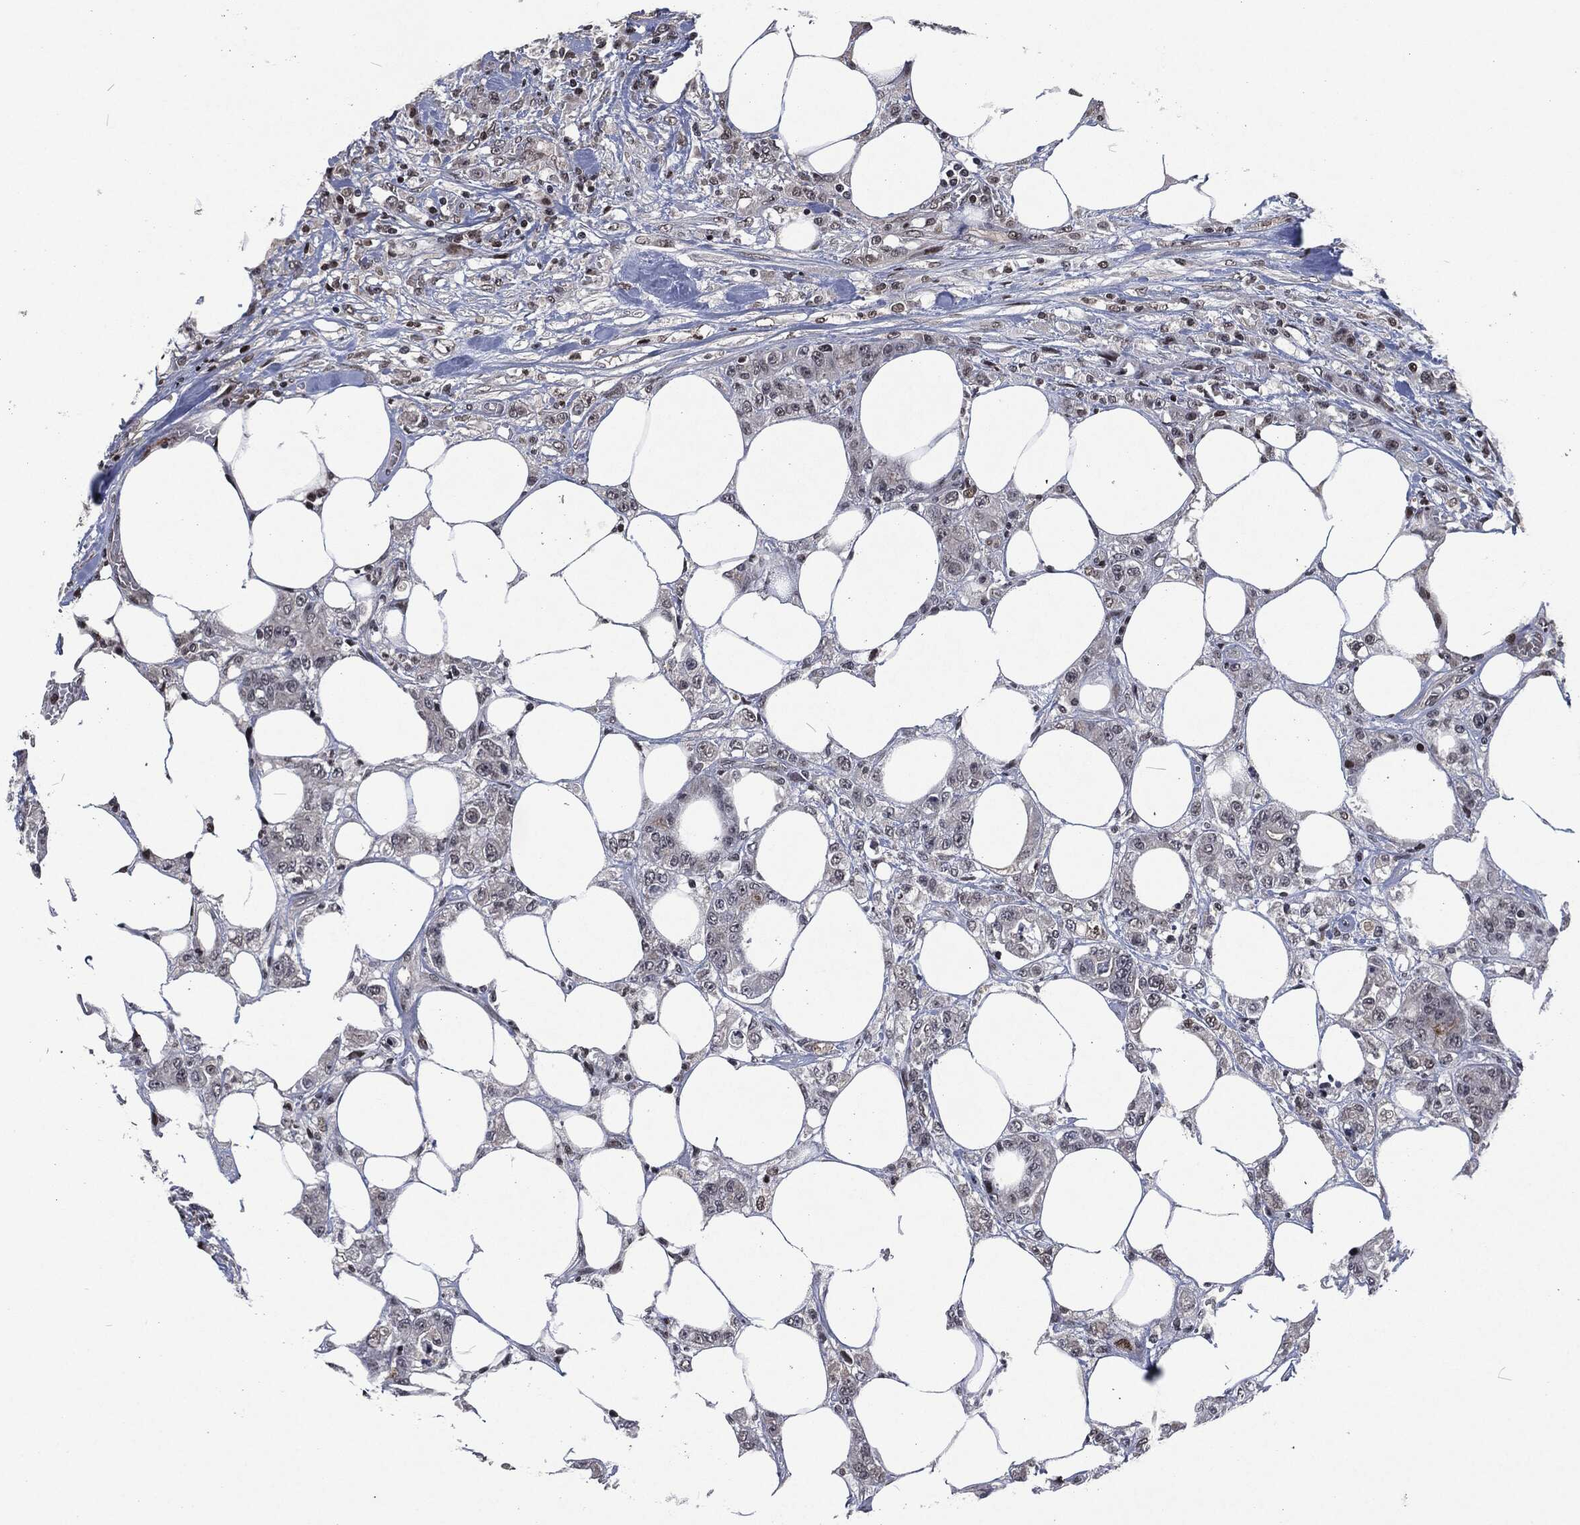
{"staining": {"intensity": "strong", "quantity": "<25%", "location": "nuclear"}, "tissue": "colorectal cancer", "cell_type": "Tumor cells", "image_type": "cancer", "snomed": [{"axis": "morphology", "description": "Adenocarcinoma, NOS"}, {"axis": "topography", "description": "Colon"}], "caption": "Immunohistochemical staining of colorectal adenocarcinoma shows medium levels of strong nuclear protein positivity in about <25% of tumor cells.", "gene": "EGFR", "patient": {"sex": "female", "age": 48}}